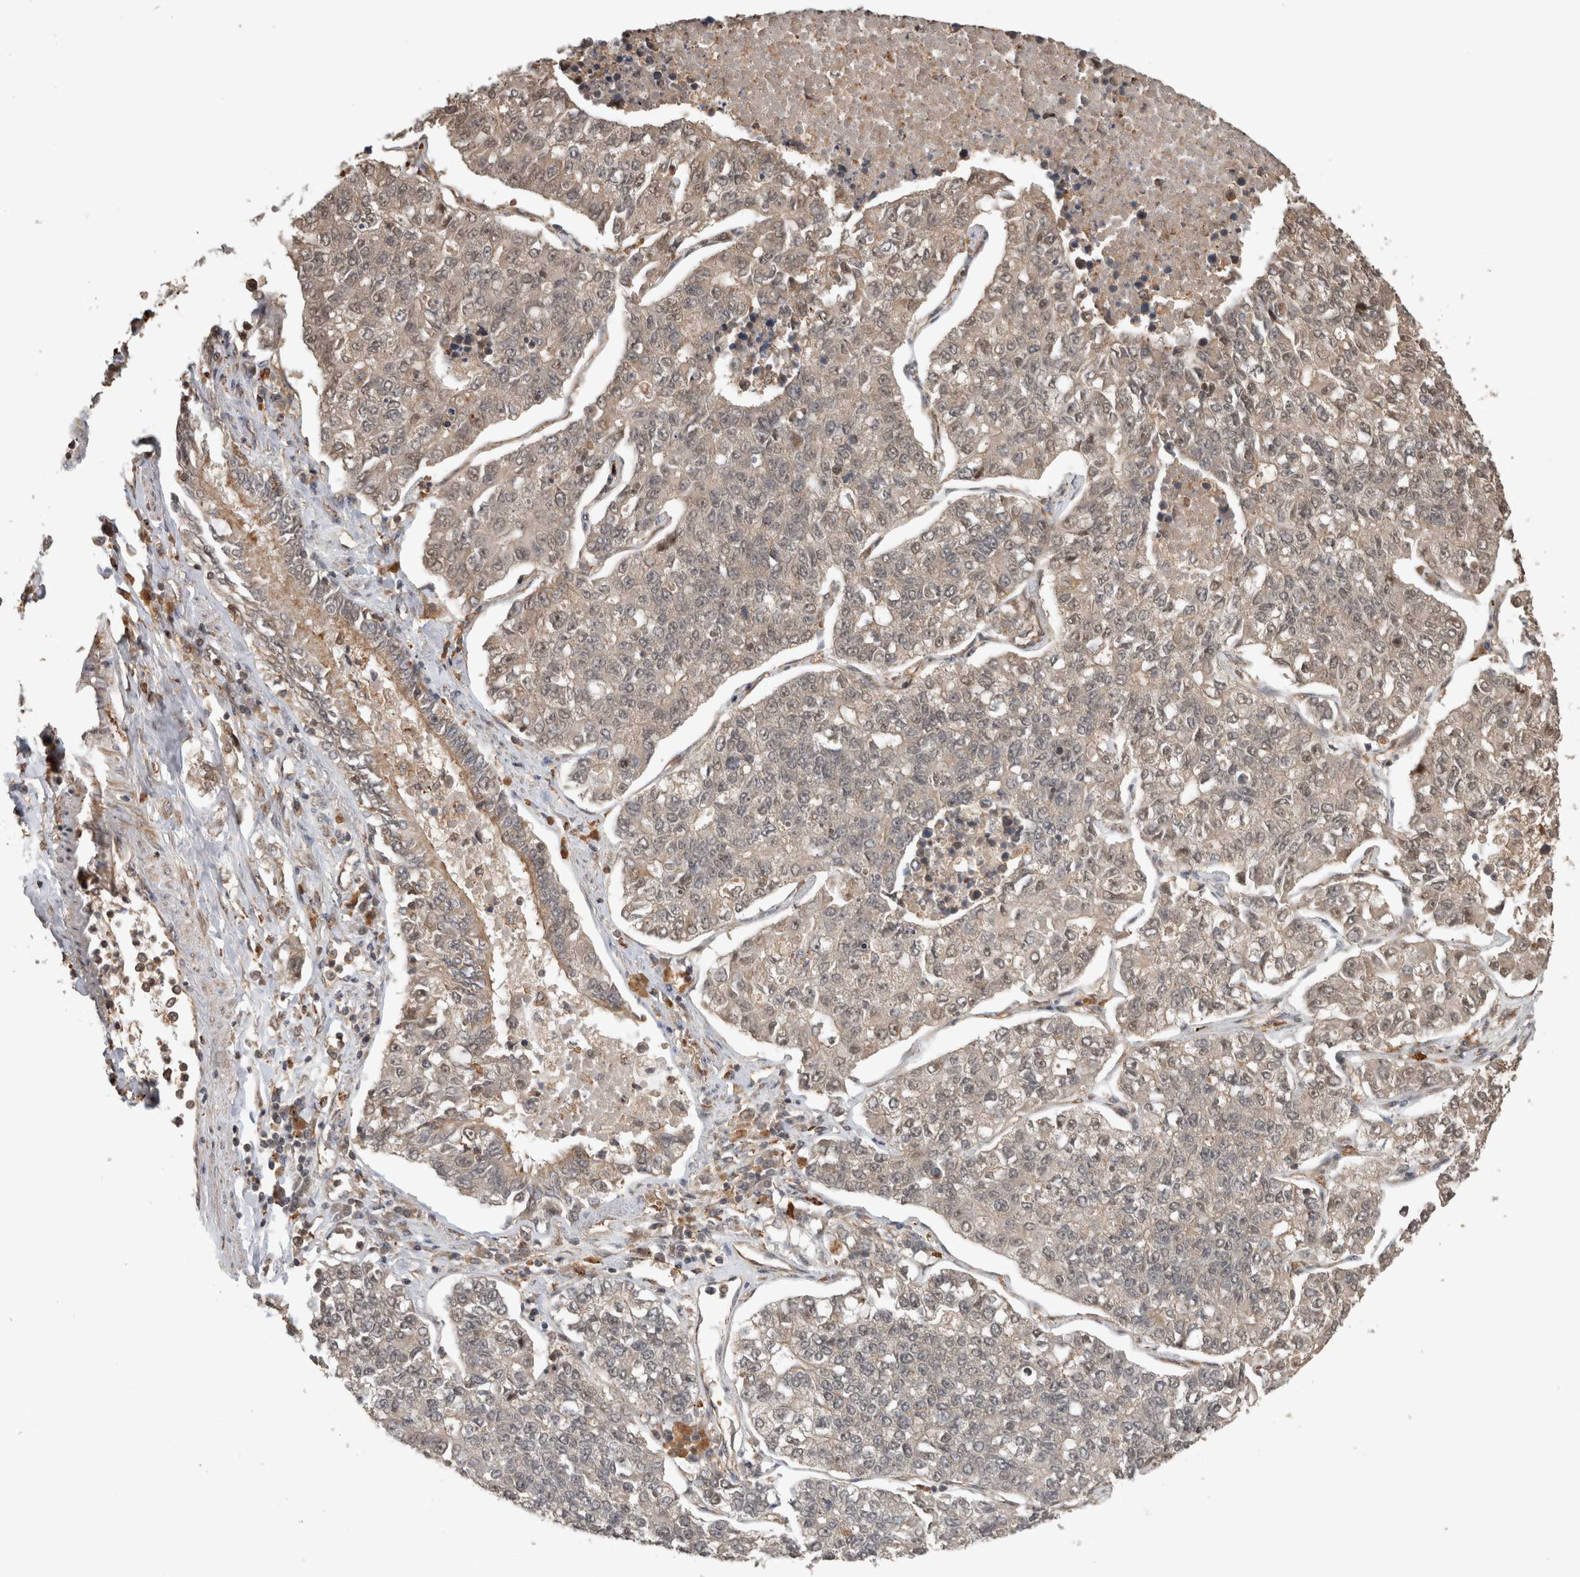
{"staining": {"intensity": "negative", "quantity": "none", "location": "none"}, "tissue": "lung cancer", "cell_type": "Tumor cells", "image_type": "cancer", "snomed": [{"axis": "morphology", "description": "Adenocarcinoma, NOS"}, {"axis": "topography", "description": "Lung"}], "caption": "A micrograph of lung cancer stained for a protein shows no brown staining in tumor cells.", "gene": "OTUD6B", "patient": {"sex": "male", "age": 49}}